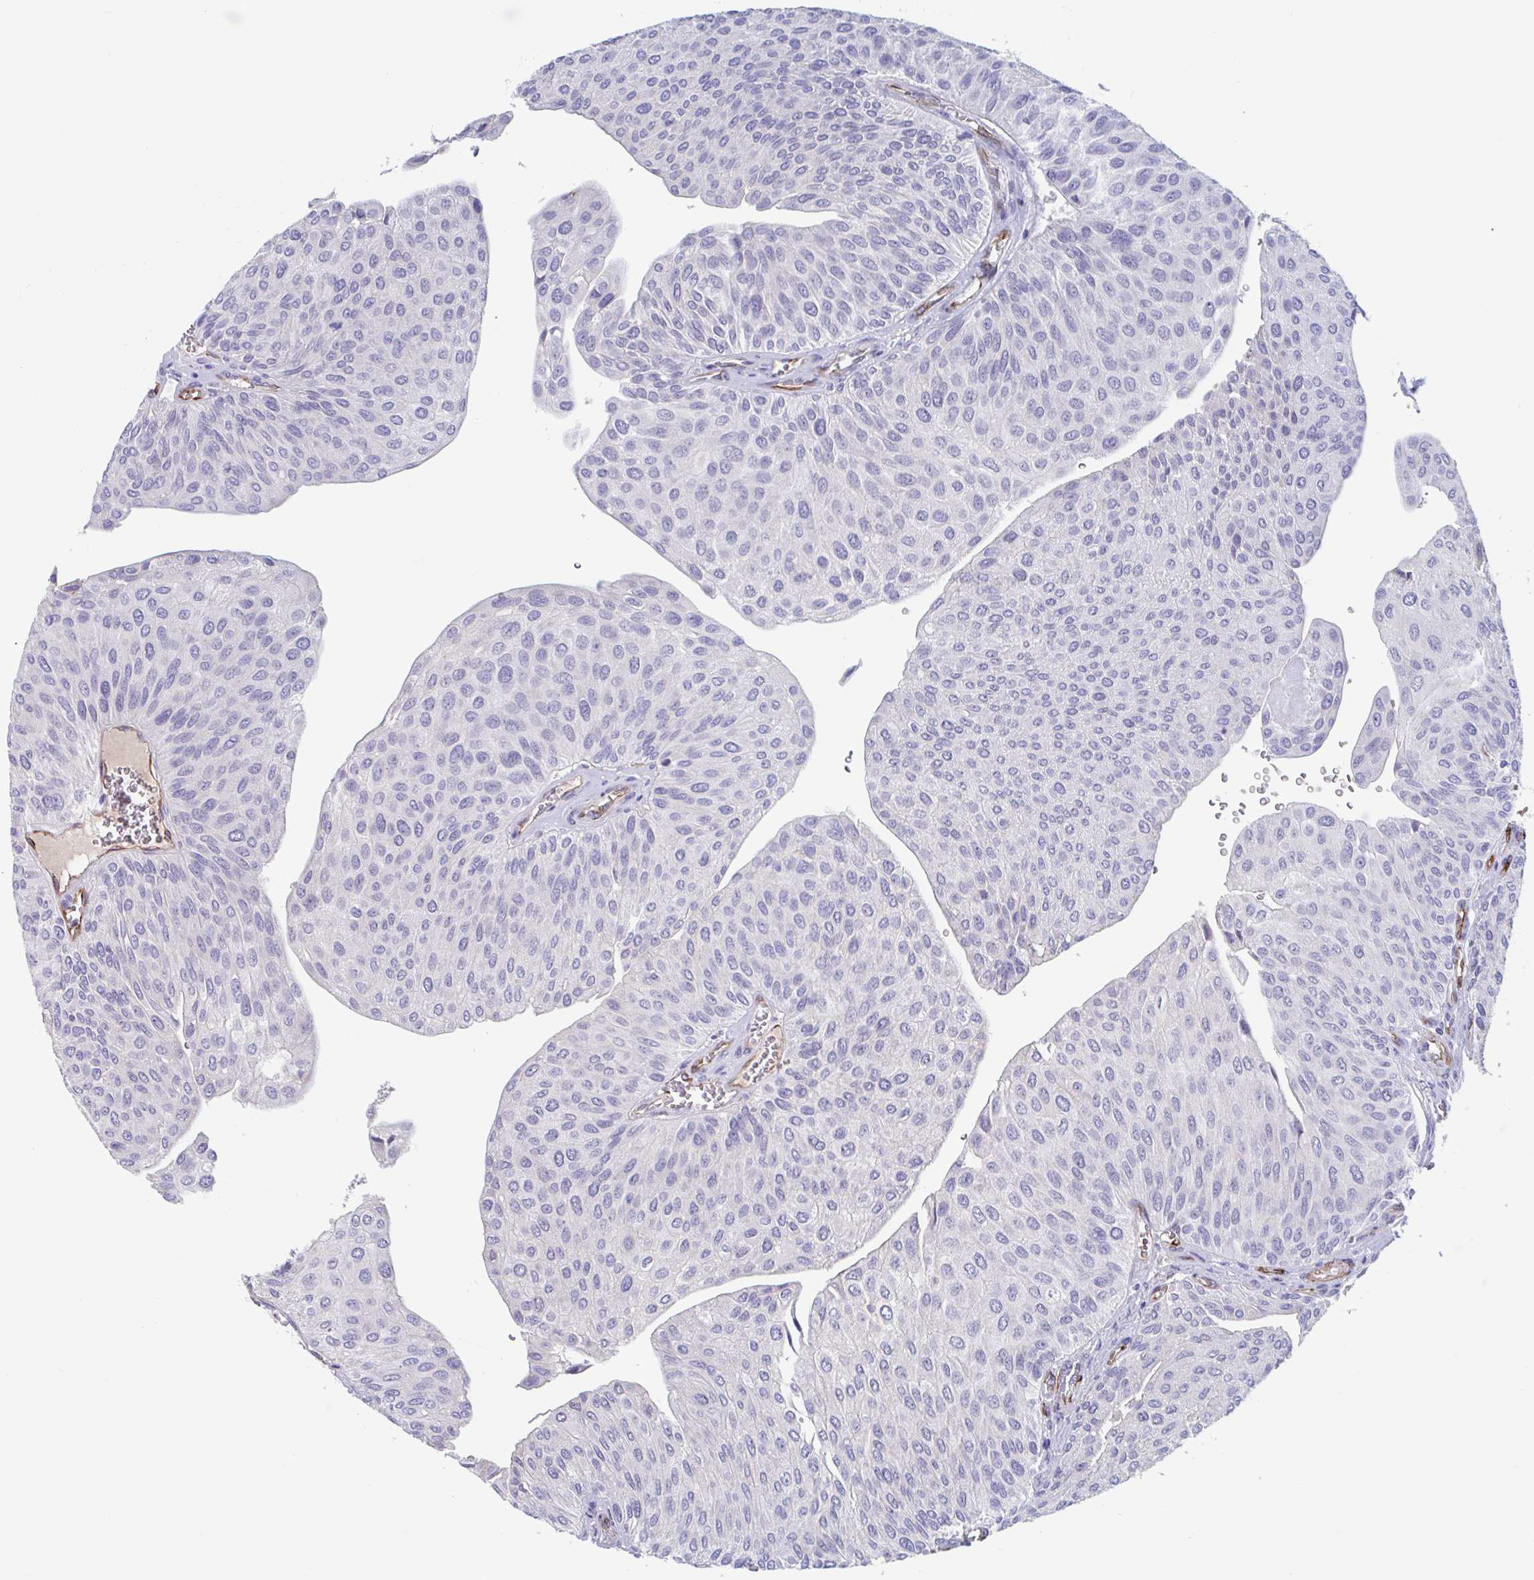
{"staining": {"intensity": "negative", "quantity": "none", "location": "none"}, "tissue": "urothelial cancer", "cell_type": "Tumor cells", "image_type": "cancer", "snomed": [{"axis": "morphology", "description": "Urothelial carcinoma, NOS"}, {"axis": "topography", "description": "Urinary bladder"}], "caption": "This photomicrograph is of urothelial cancer stained with immunohistochemistry to label a protein in brown with the nuclei are counter-stained blue. There is no expression in tumor cells.", "gene": "ZNHIT2", "patient": {"sex": "male", "age": 67}}